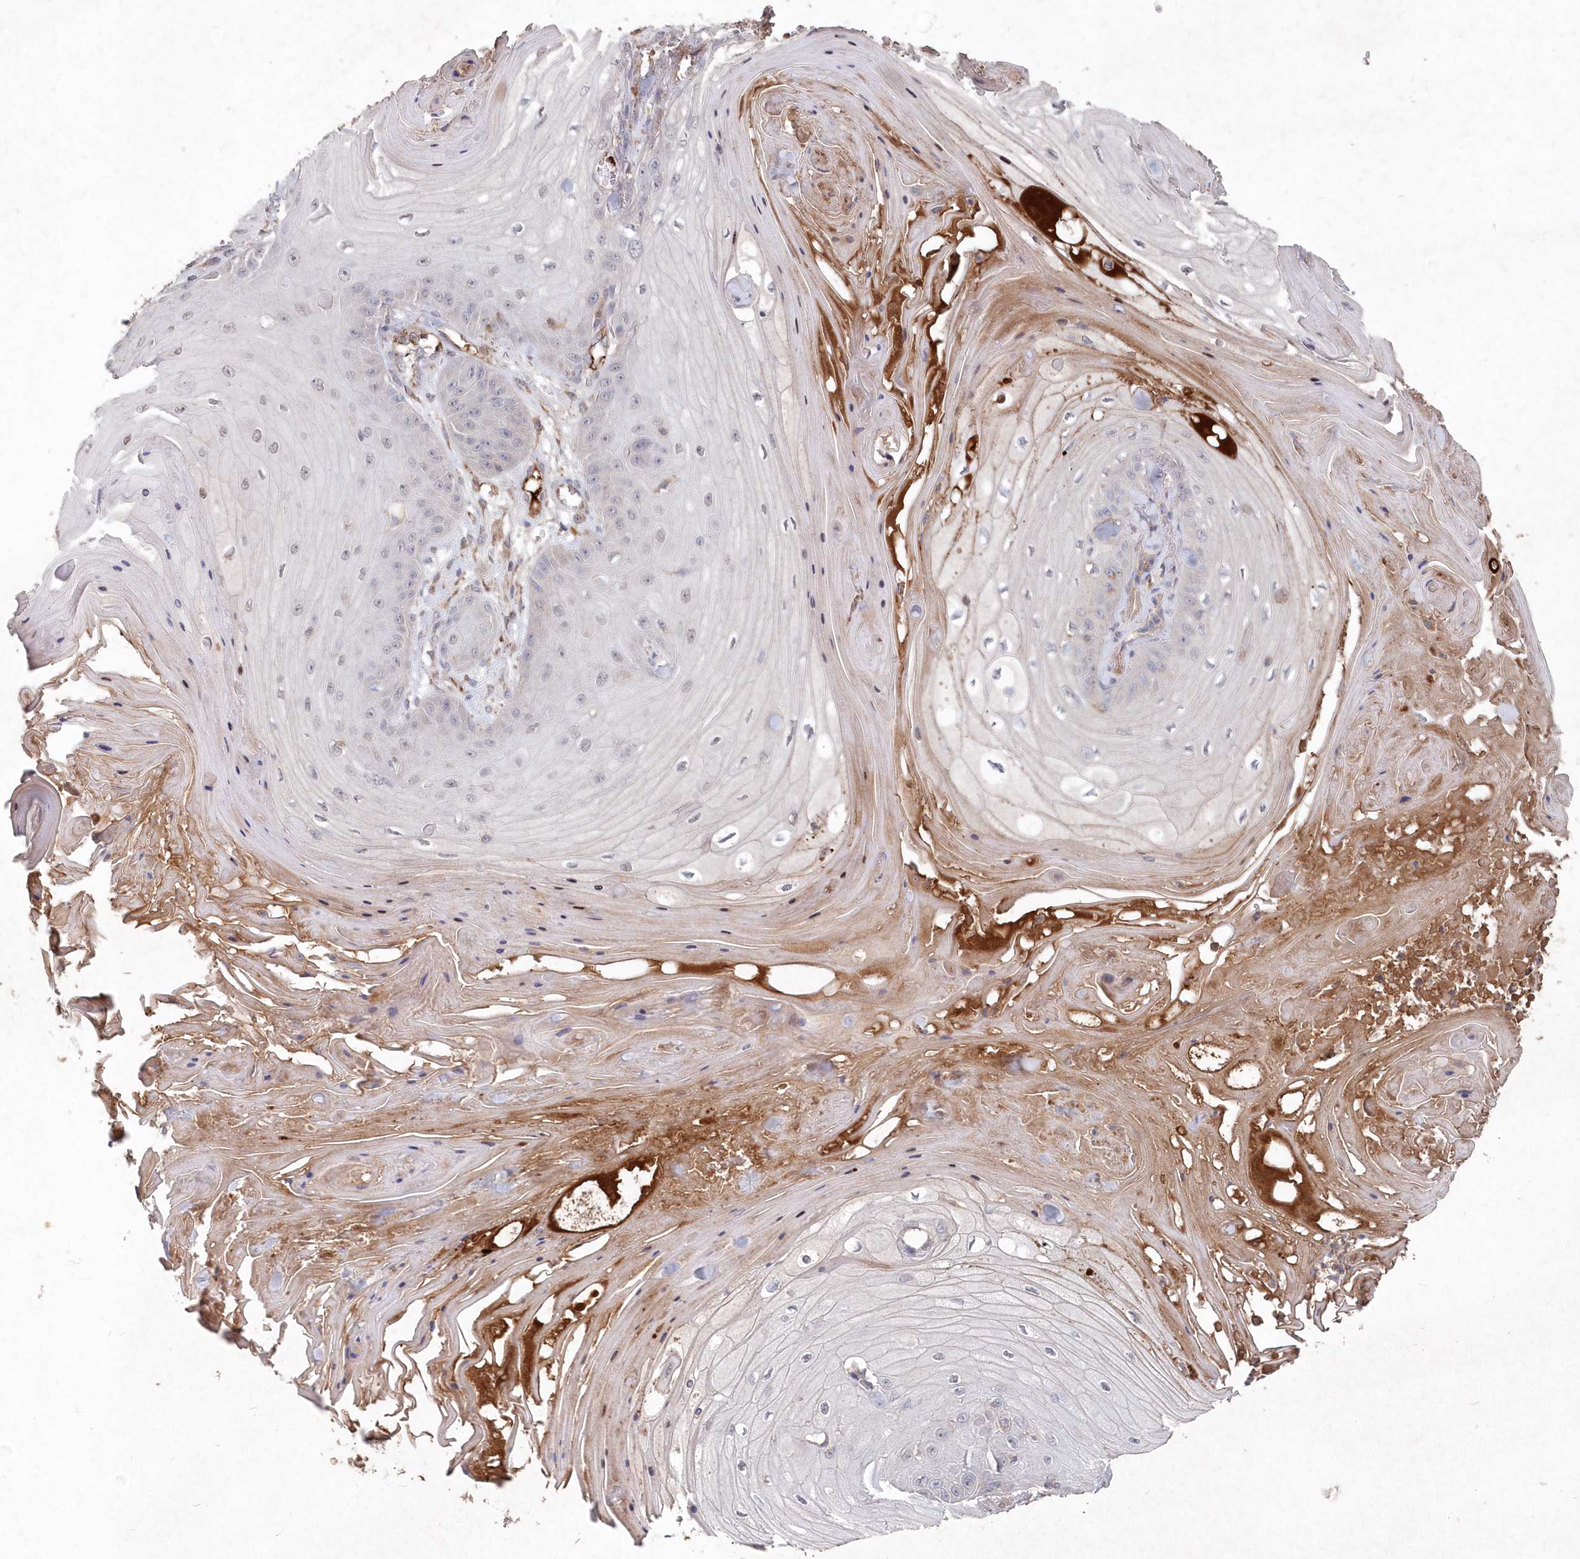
{"staining": {"intensity": "strong", "quantity": "<25%", "location": "cytoplasmic/membranous"}, "tissue": "skin cancer", "cell_type": "Tumor cells", "image_type": "cancer", "snomed": [{"axis": "morphology", "description": "Squamous cell carcinoma, NOS"}, {"axis": "topography", "description": "Skin"}], "caption": "A brown stain highlights strong cytoplasmic/membranous expression of a protein in skin cancer tumor cells.", "gene": "ABHD14B", "patient": {"sex": "male", "age": 74}}